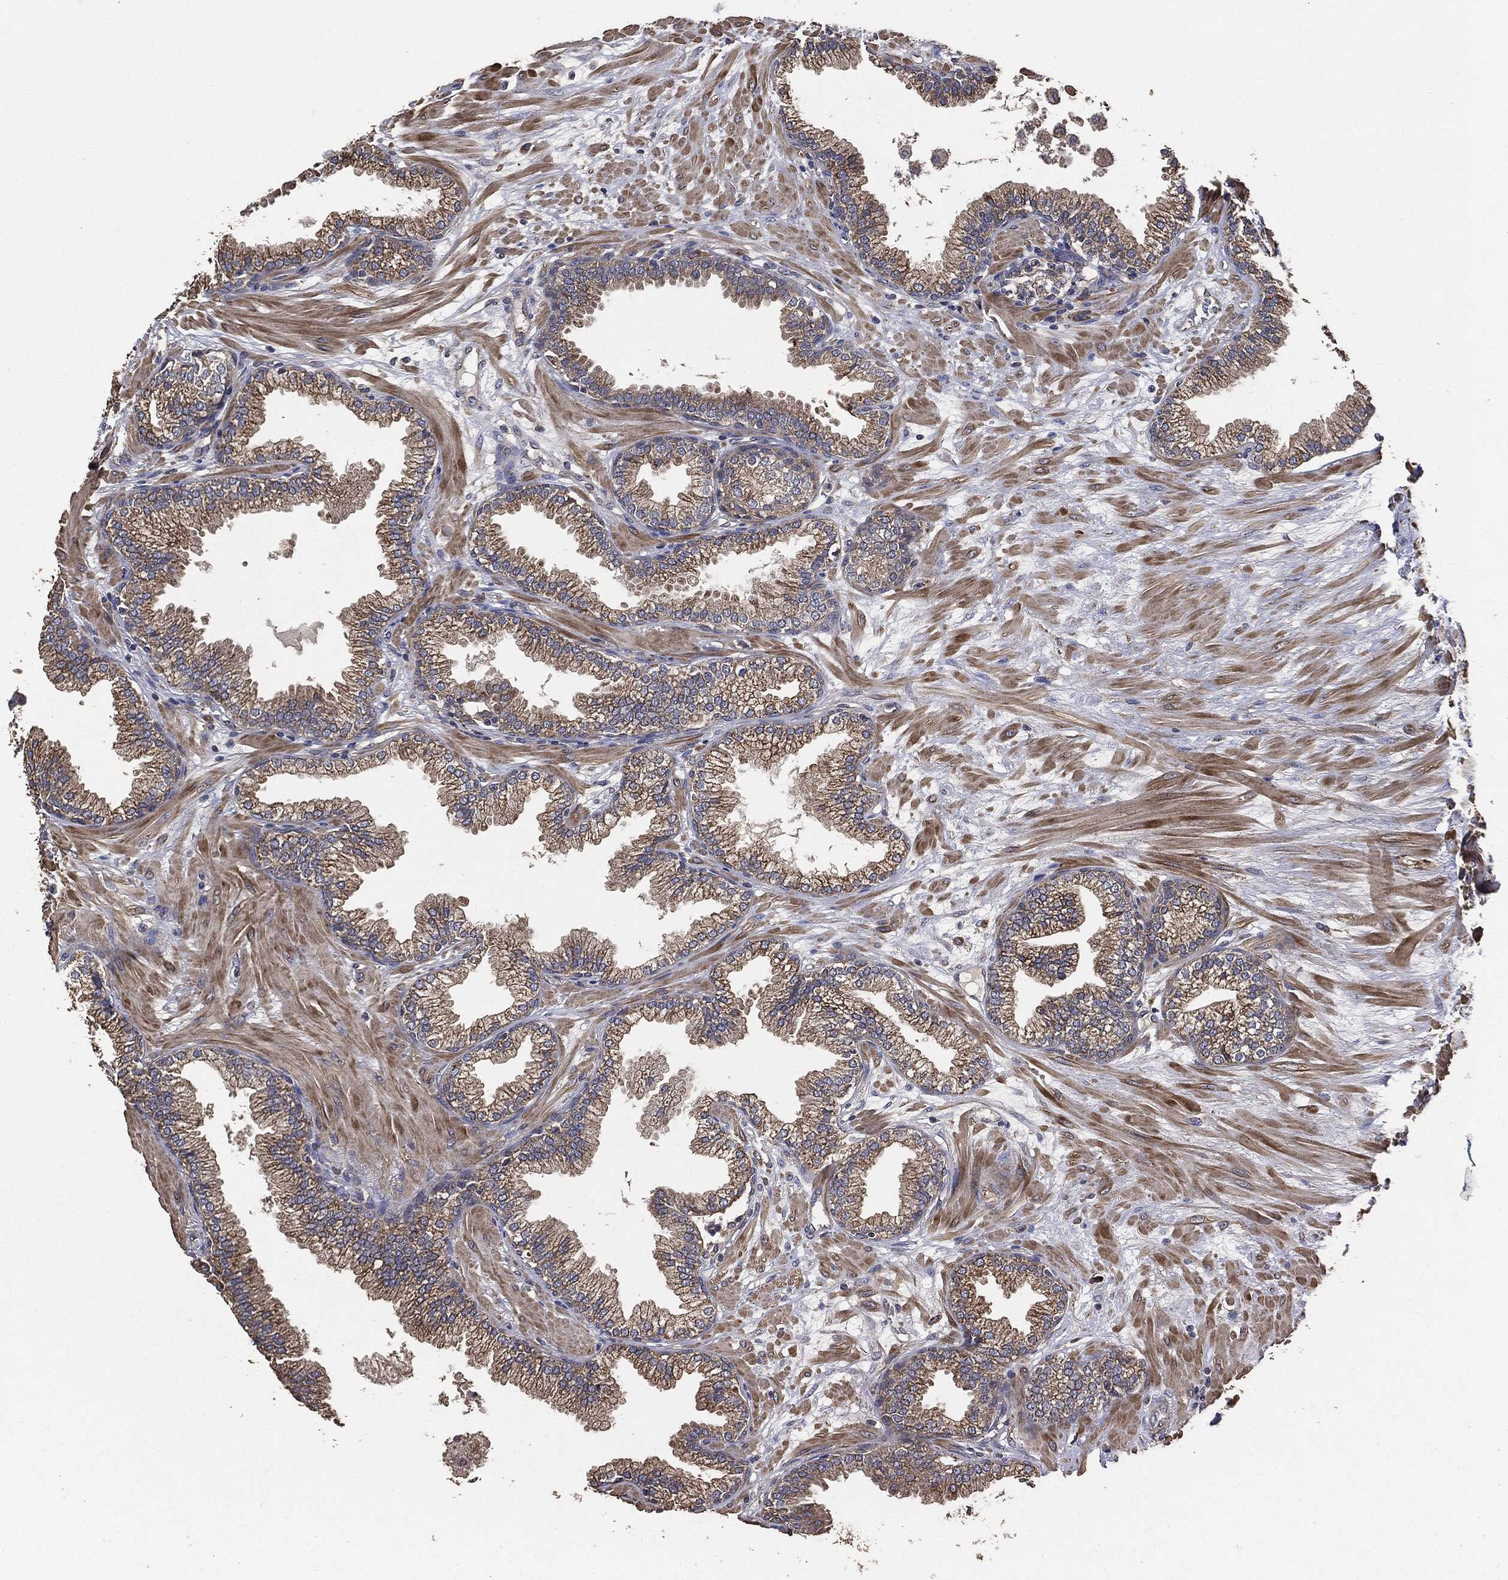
{"staining": {"intensity": "strong", "quantity": "25%-75%", "location": "cytoplasmic/membranous"}, "tissue": "prostate", "cell_type": "Glandular cells", "image_type": "normal", "snomed": [{"axis": "morphology", "description": "Normal tissue, NOS"}, {"axis": "topography", "description": "Prostate"}], "caption": "An immunohistochemistry histopathology image of benign tissue is shown. Protein staining in brown highlights strong cytoplasmic/membranous positivity in prostate within glandular cells. (IHC, brightfield microscopy, high magnification).", "gene": "STK3", "patient": {"sex": "male", "age": 64}}